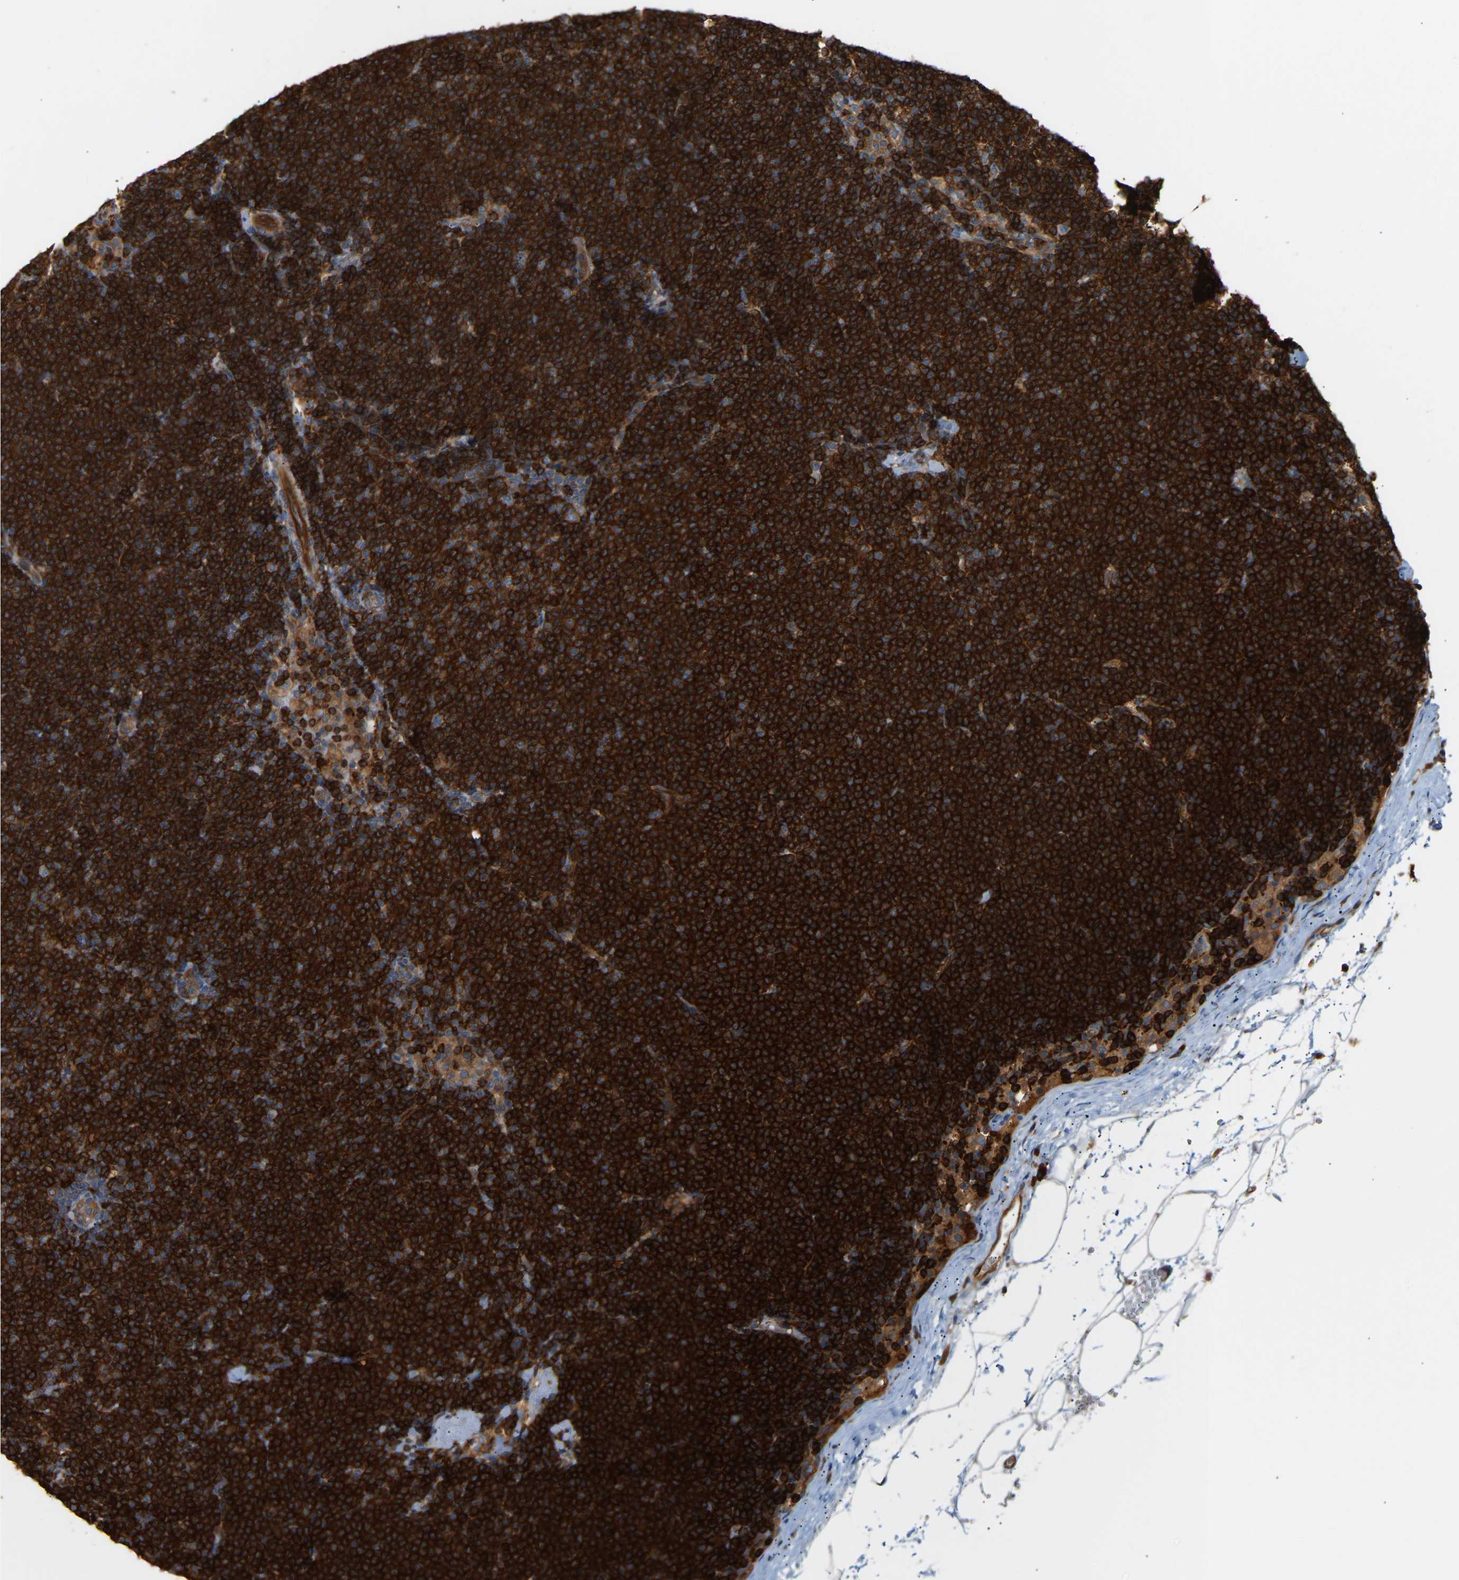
{"staining": {"intensity": "strong", "quantity": ">75%", "location": "cytoplasmic/membranous"}, "tissue": "lymphoma", "cell_type": "Tumor cells", "image_type": "cancer", "snomed": [{"axis": "morphology", "description": "Malignant lymphoma, non-Hodgkin's type, Low grade"}, {"axis": "topography", "description": "Lymph node"}], "caption": "Protein staining shows strong cytoplasmic/membranous staining in about >75% of tumor cells in low-grade malignant lymphoma, non-Hodgkin's type. (DAB IHC, brown staining for protein, blue staining for nuclei).", "gene": "PLCG2", "patient": {"sex": "female", "age": 53}}